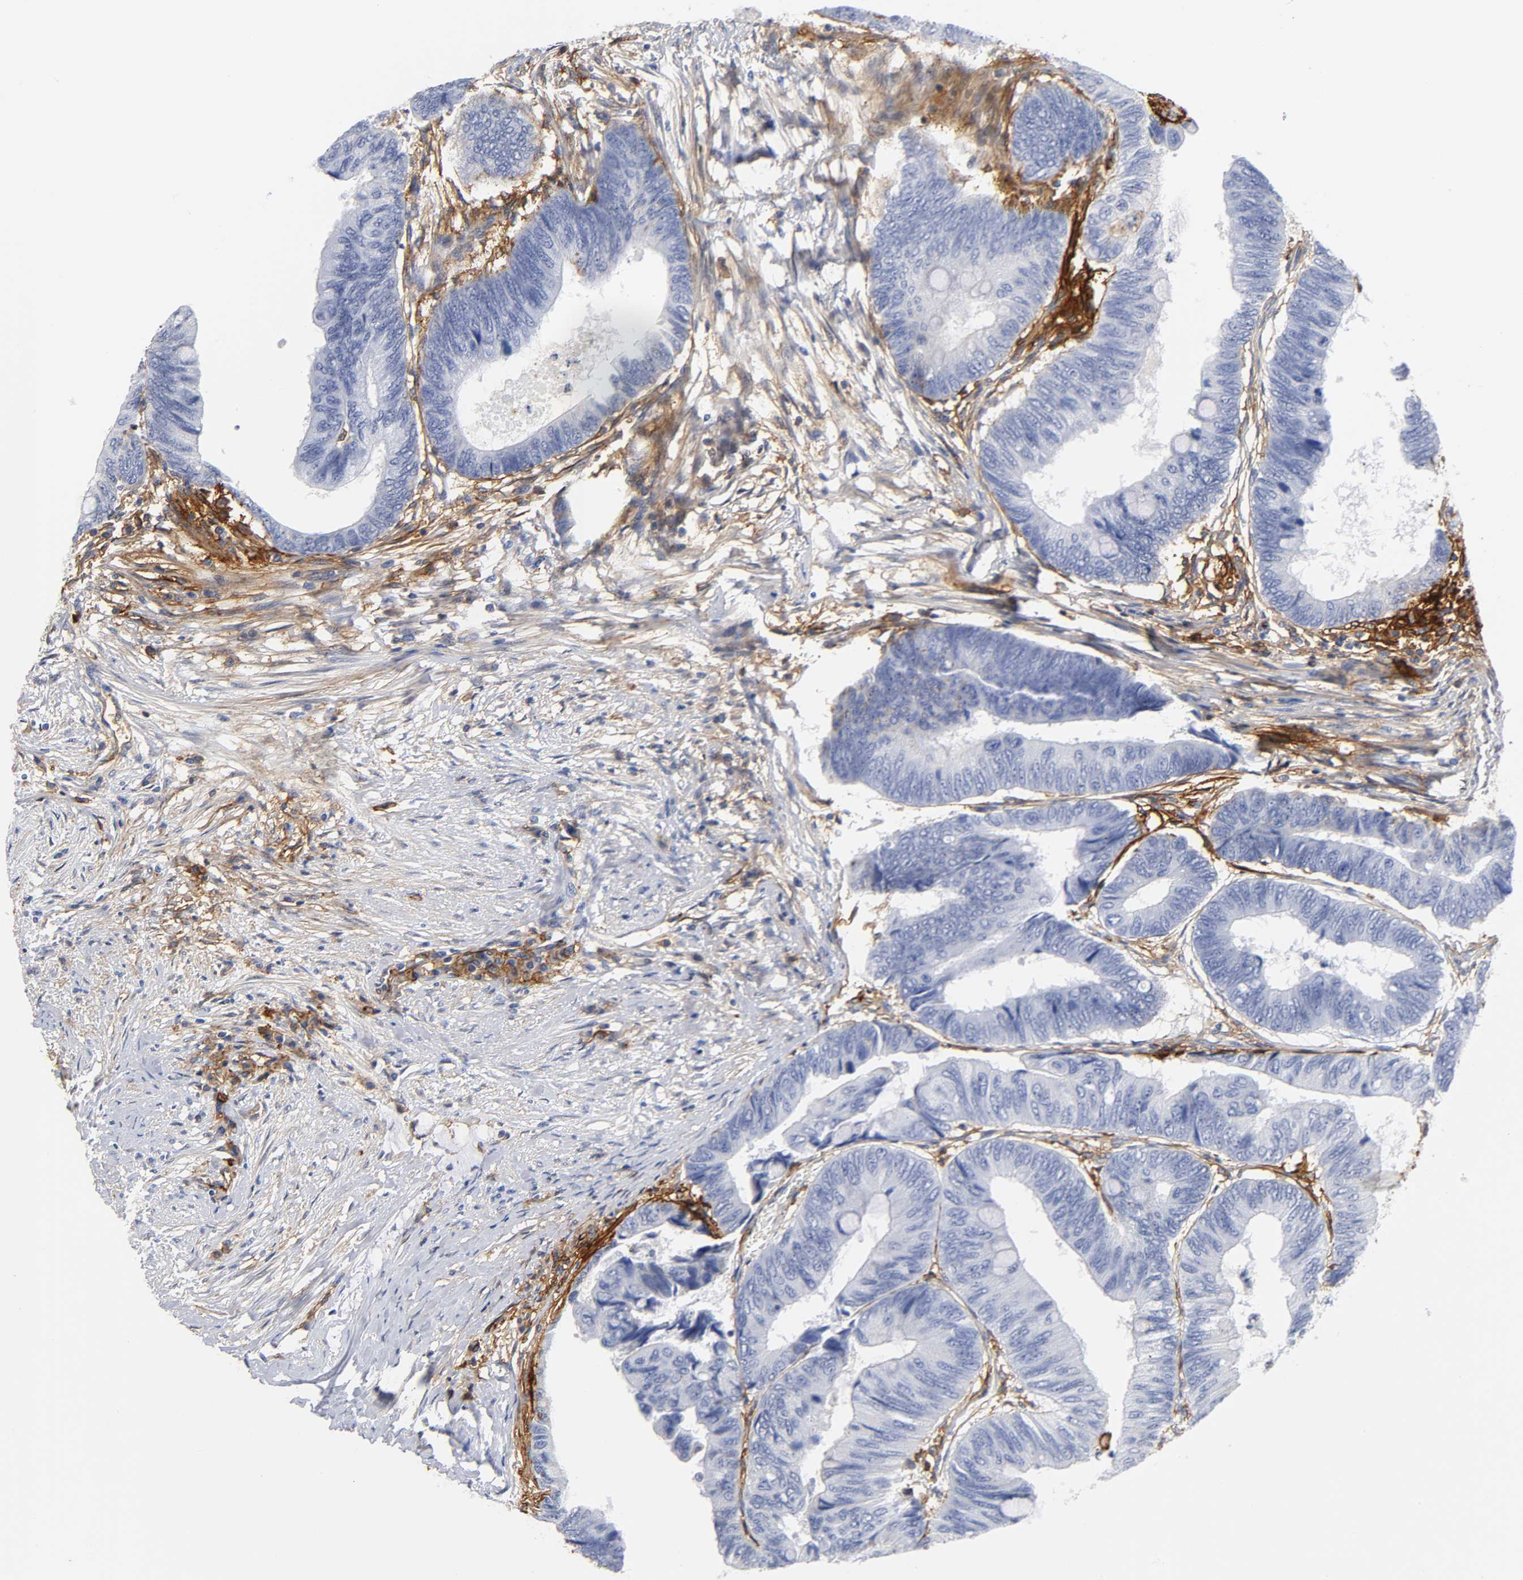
{"staining": {"intensity": "negative", "quantity": "none", "location": "none"}, "tissue": "colorectal cancer", "cell_type": "Tumor cells", "image_type": "cancer", "snomed": [{"axis": "morphology", "description": "Normal tissue, NOS"}, {"axis": "morphology", "description": "Adenocarcinoma, NOS"}, {"axis": "topography", "description": "Rectum"}, {"axis": "topography", "description": "Peripheral nerve tissue"}], "caption": "The photomicrograph reveals no significant staining in tumor cells of colorectal cancer.", "gene": "ICAM1", "patient": {"sex": "male", "age": 92}}